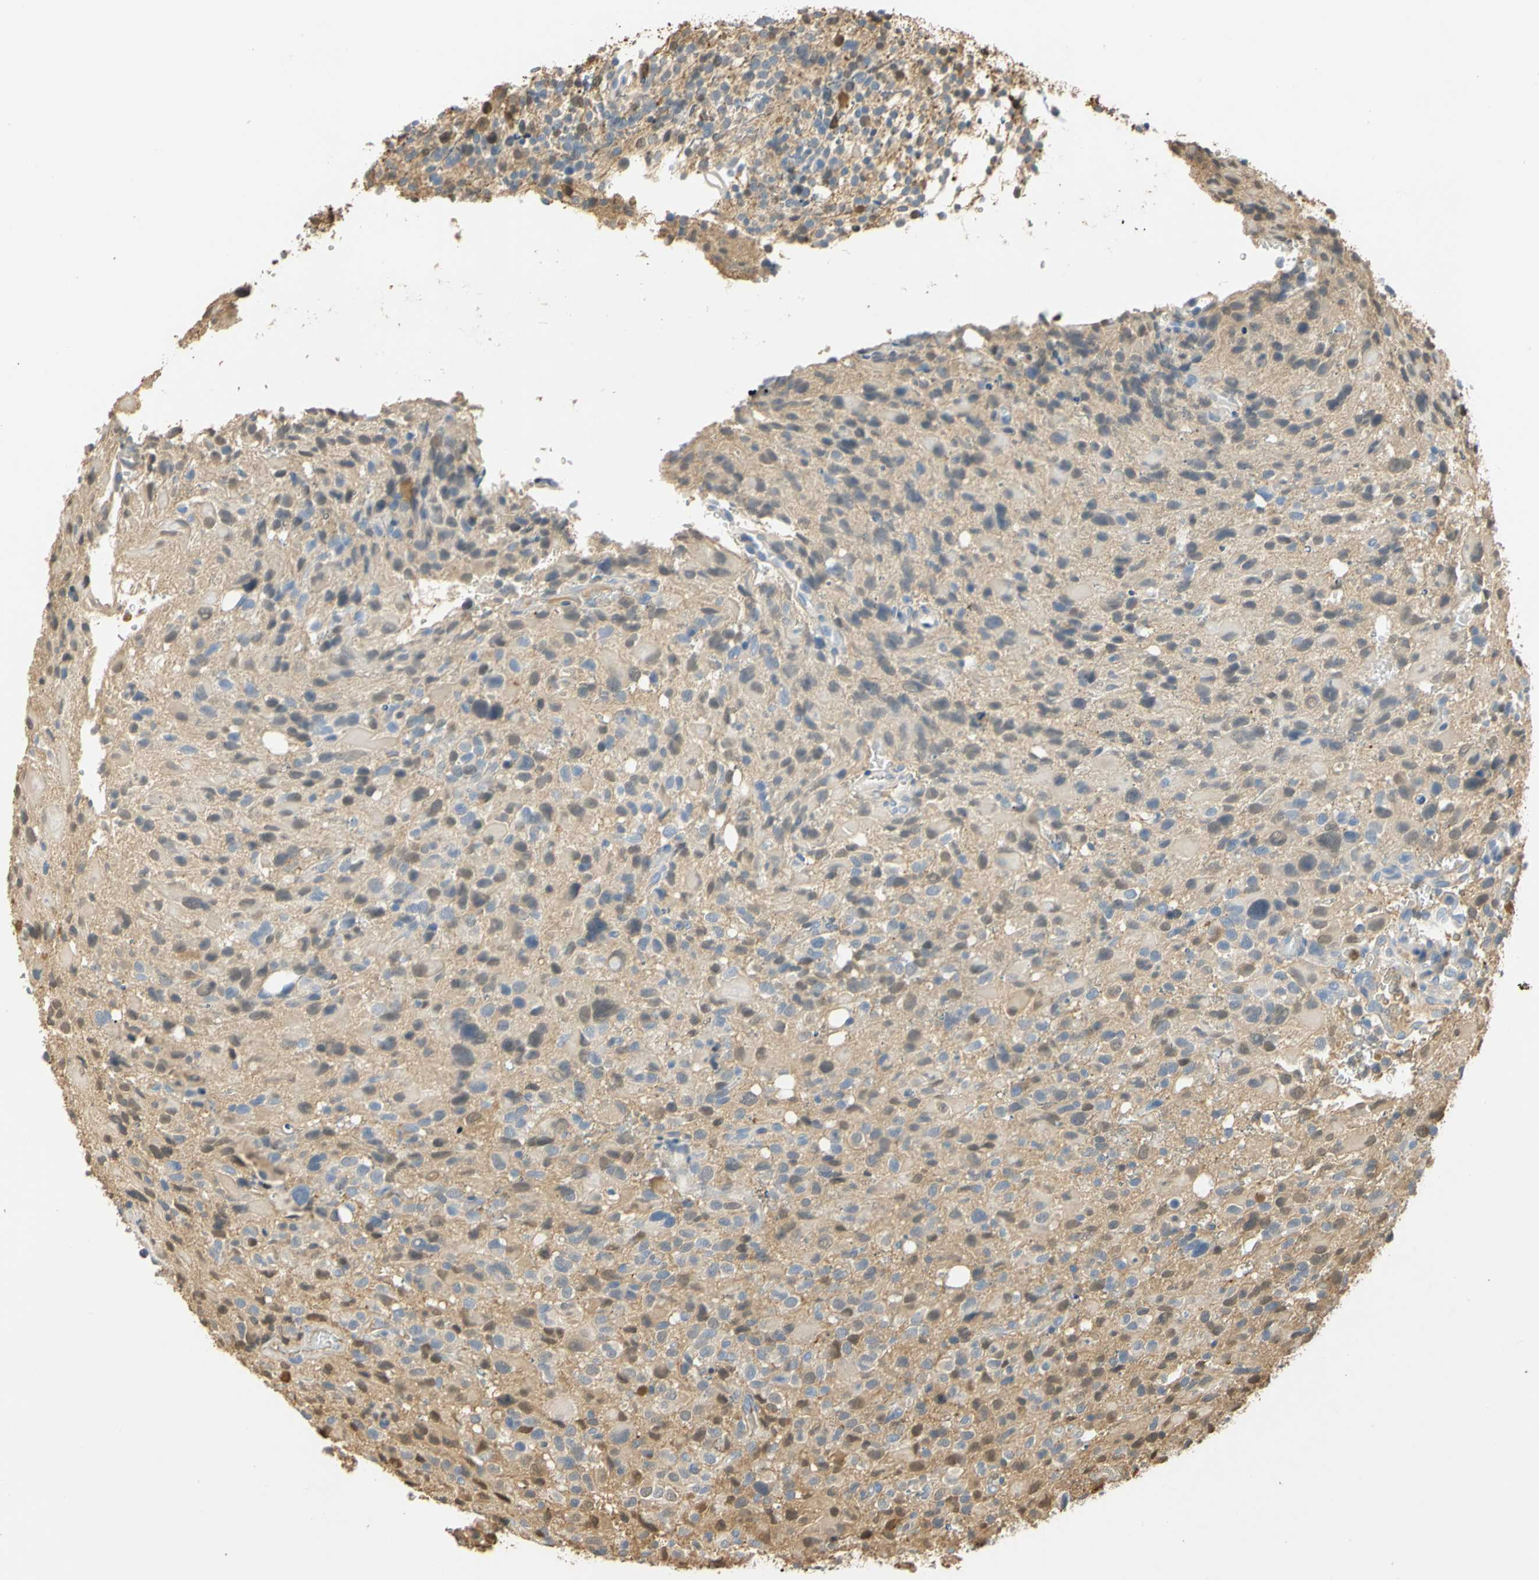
{"staining": {"intensity": "negative", "quantity": "none", "location": "none"}, "tissue": "glioma", "cell_type": "Tumor cells", "image_type": "cancer", "snomed": [{"axis": "morphology", "description": "Glioma, malignant, High grade"}, {"axis": "topography", "description": "Brain"}], "caption": "High magnification brightfield microscopy of malignant glioma (high-grade) stained with DAB (3,3'-diaminobenzidine) (brown) and counterstained with hematoxylin (blue): tumor cells show no significant positivity.", "gene": "S100A6", "patient": {"sex": "male", "age": 48}}